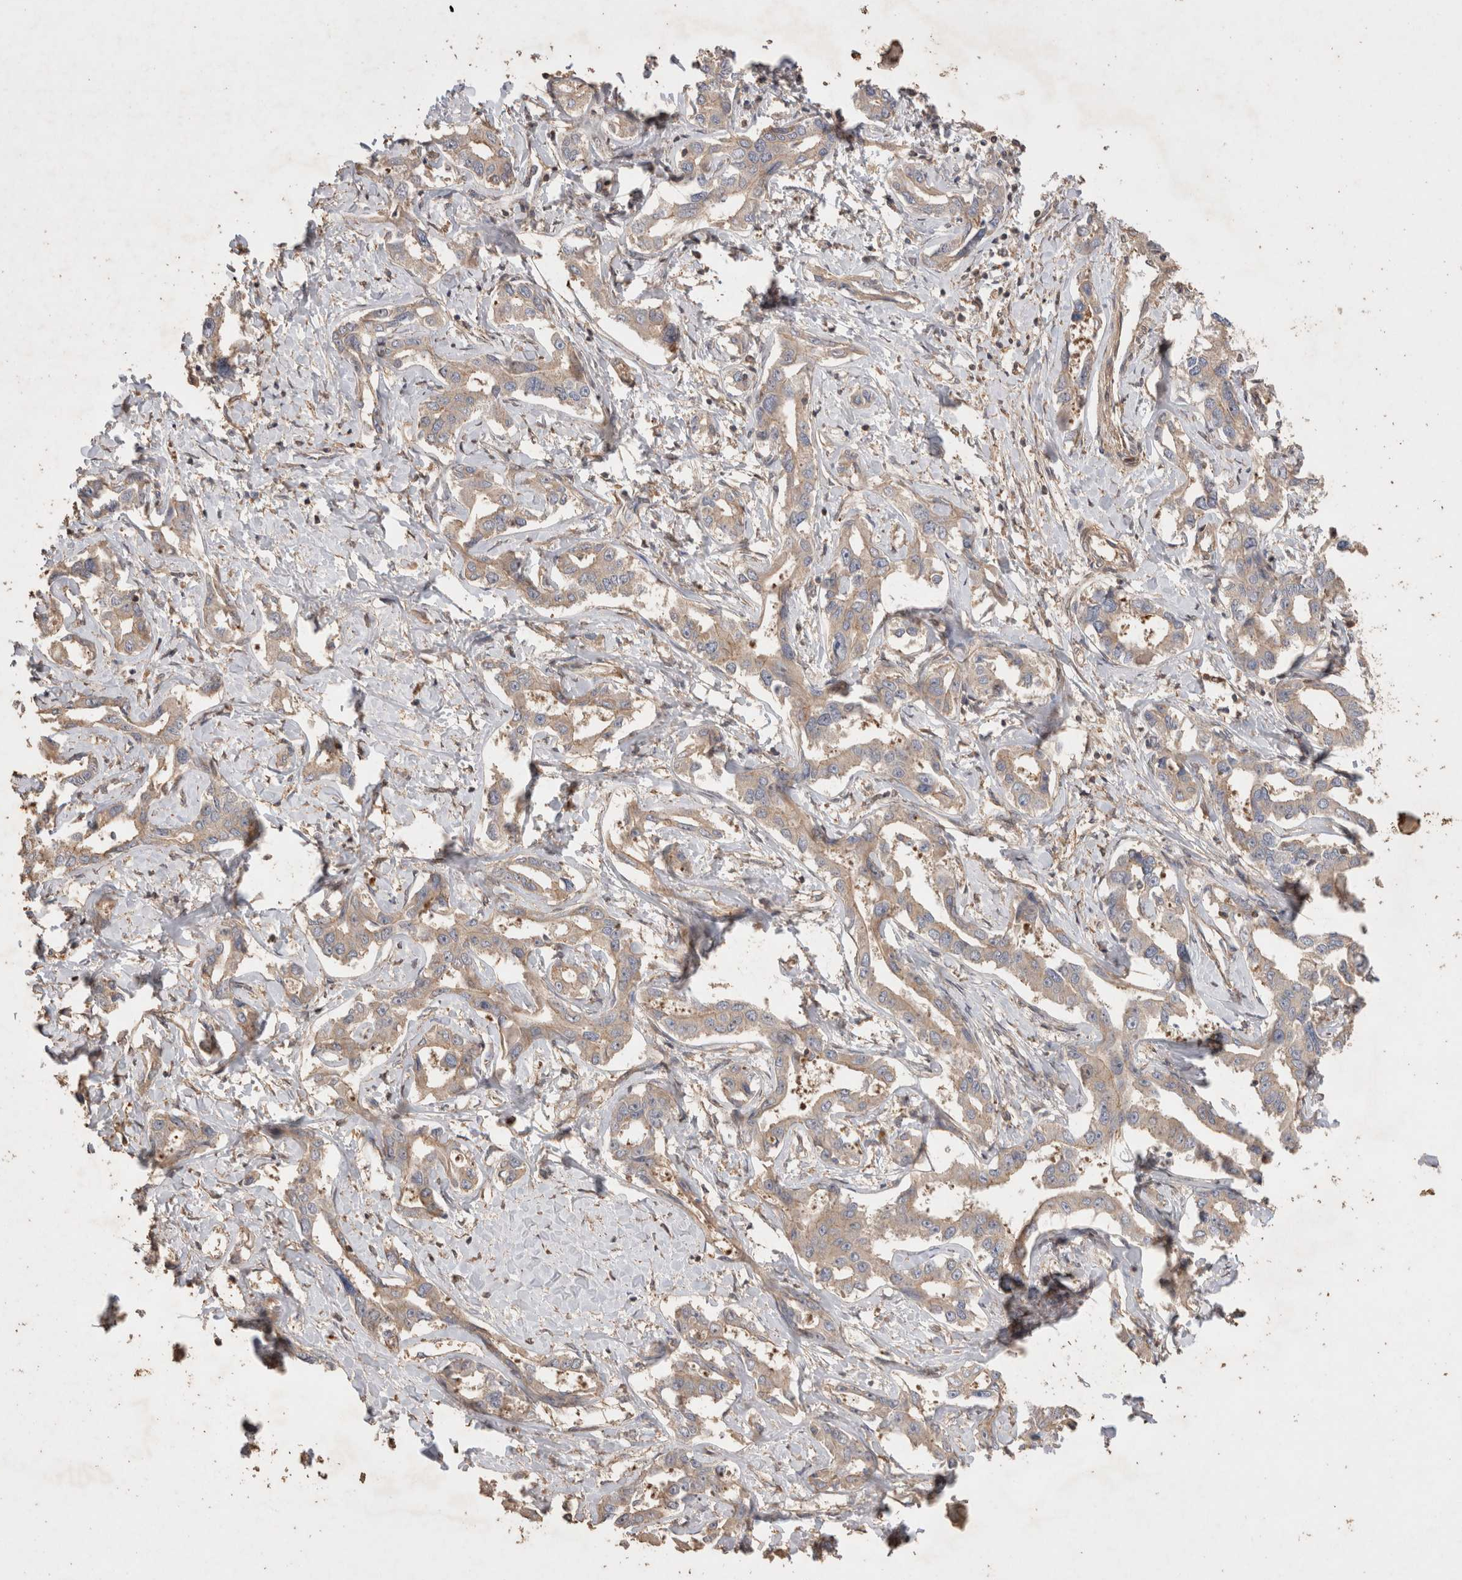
{"staining": {"intensity": "weak", "quantity": "25%-75%", "location": "cytoplasmic/membranous"}, "tissue": "liver cancer", "cell_type": "Tumor cells", "image_type": "cancer", "snomed": [{"axis": "morphology", "description": "Cholangiocarcinoma"}, {"axis": "topography", "description": "Liver"}], "caption": "Immunohistochemical staining of liver cholangiocarcinoma demonstrates weak cytoplasmic/membranous protein expression in about 25%-75% of tumor cells.", "gene": "SNX31", "patient": {"sex": "male", "age": 59}}